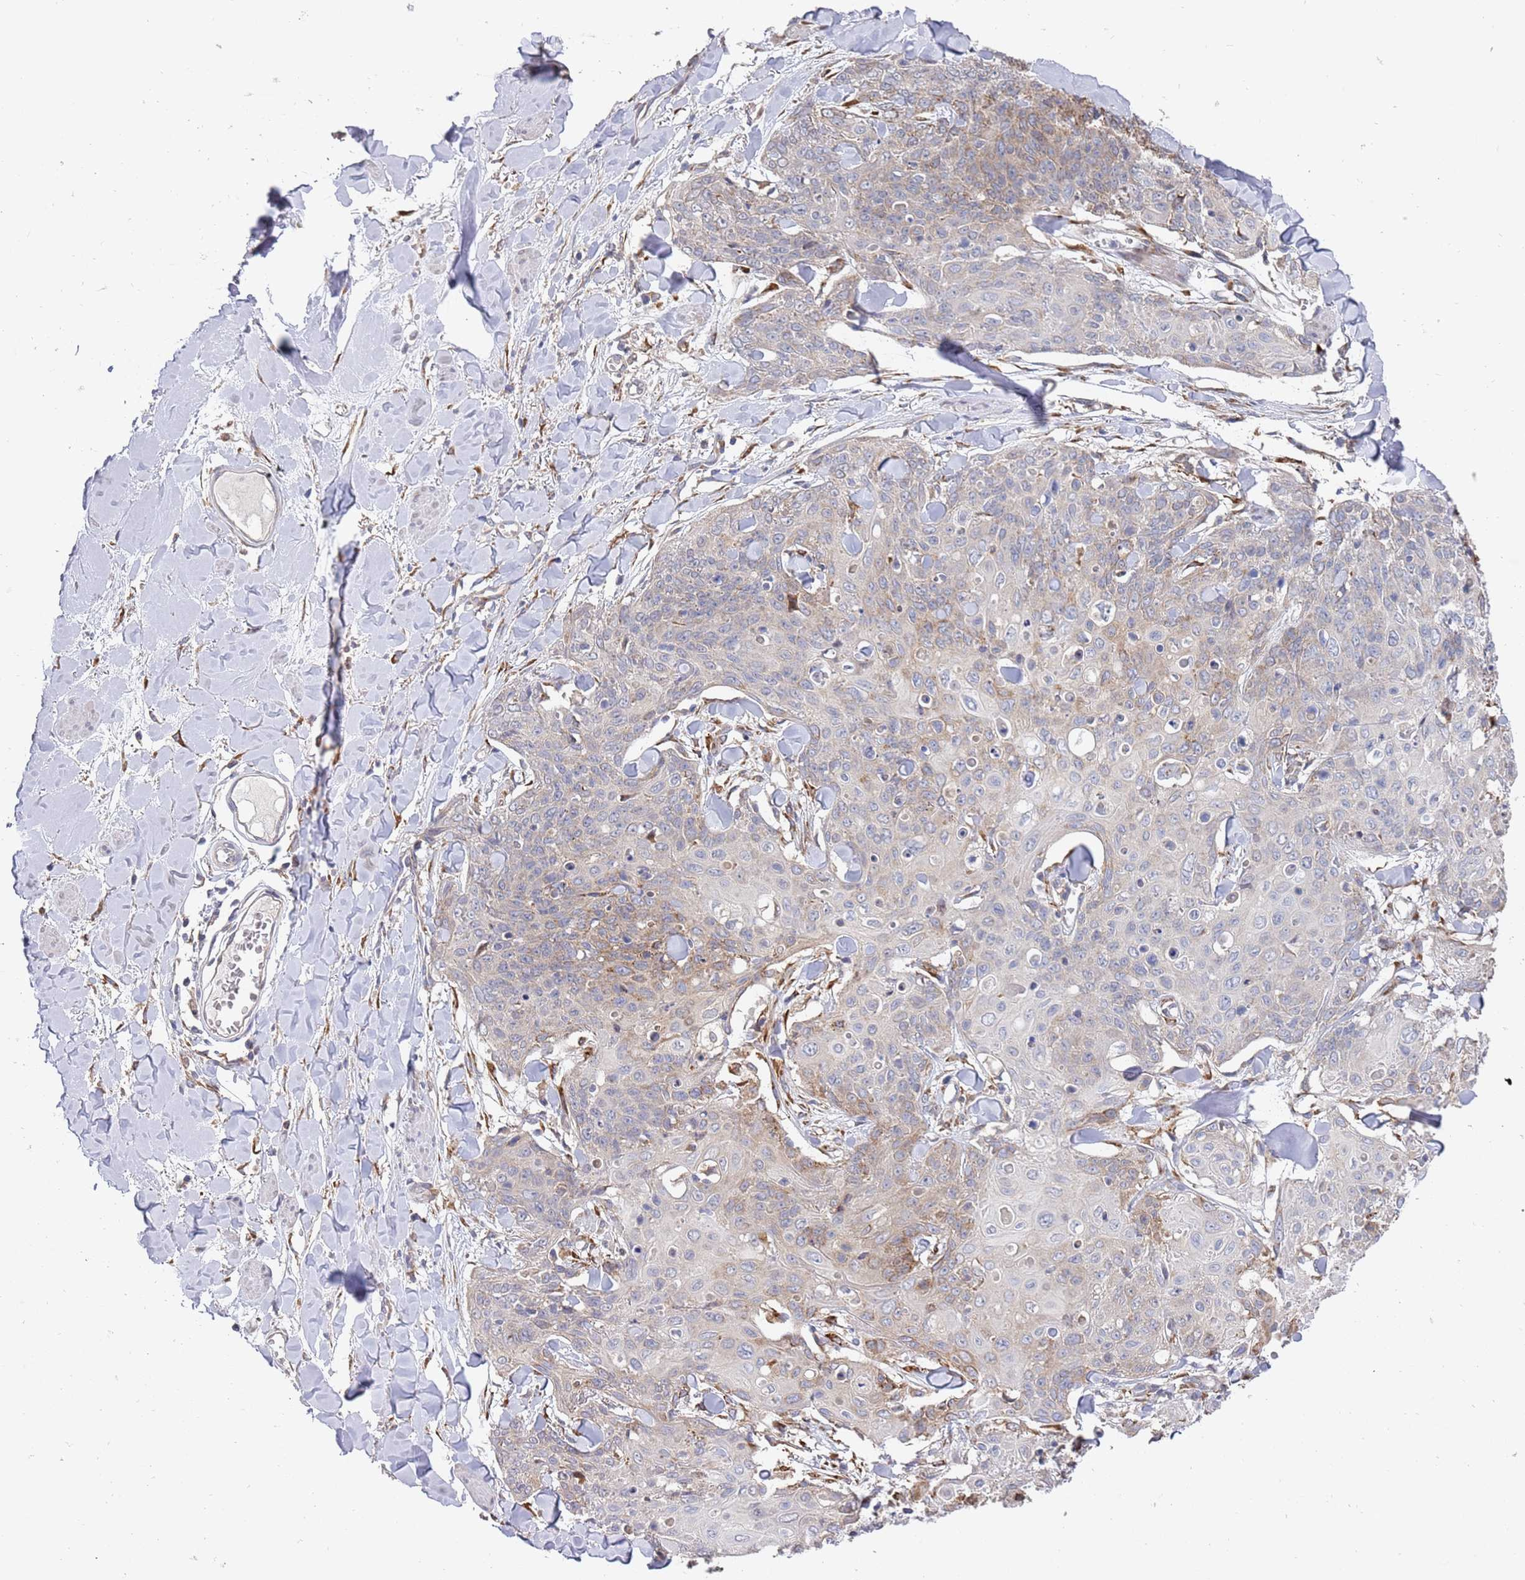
{"staining": {"intensity": "weak", "quantity": "<25%", "location": "cytoplasmic/membranous"}, "tissue": "skin cancer", "cell_type": "Tumor cells", "image_type": "cancer", "snomed": [{"axis": "morphology", "description": "Squamous cell carcinoma, NOS"}, {"axis": "topography", "description": "Skin"}, {"axis": "topography", "description": "Vulva"}], "caption": "DAB (3,3'-diaminobenzidine) immunohistochemical staining of human squamous cell carcinoma (skin) demonstrates no significant expression in tumor cells.", "gene": "VRK2", "patient": {"sex": "female", "age": 85}}